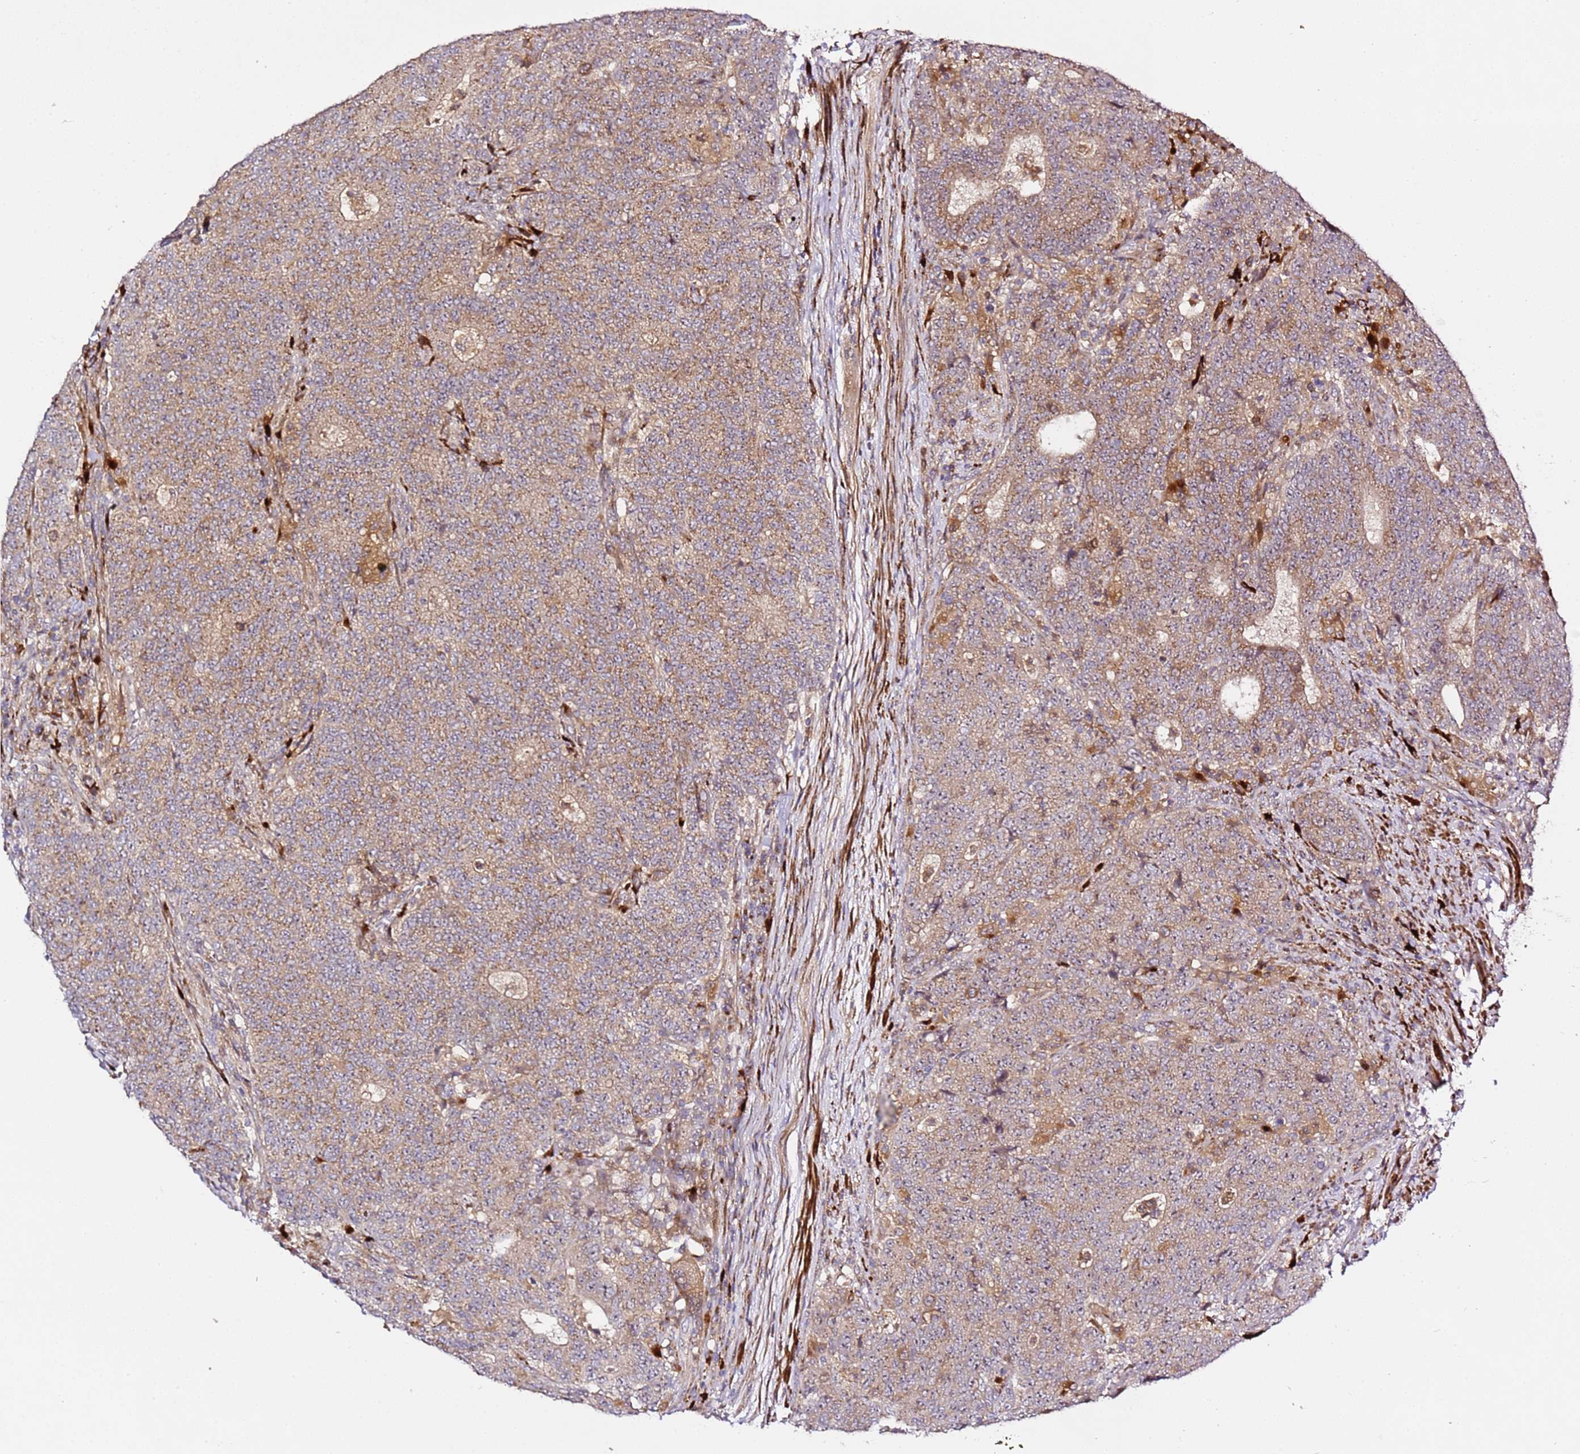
{"staining": {"intensity": "moderate", "quantity": ">75%", "location": "cytoplasmic/membranous"}, "tissue": "colorectal cancer", "cell_type": "Tumor cells", "image_type": "cancer", "snomed": [{"axis": "morphology", "description": "Adenocarcinoma, NOS"}, {"axis": "topography", "description": "Colon"}], "caption": "A high-resolution photomicrograph shows IHC staining of colorectal adenocarcinoma, which reveals moderate cytoplasmic/membranous staining in approximately >75% of tumor cells.", "gene": "PVRIG", "patient": {"sex": "female", "age": 75}}